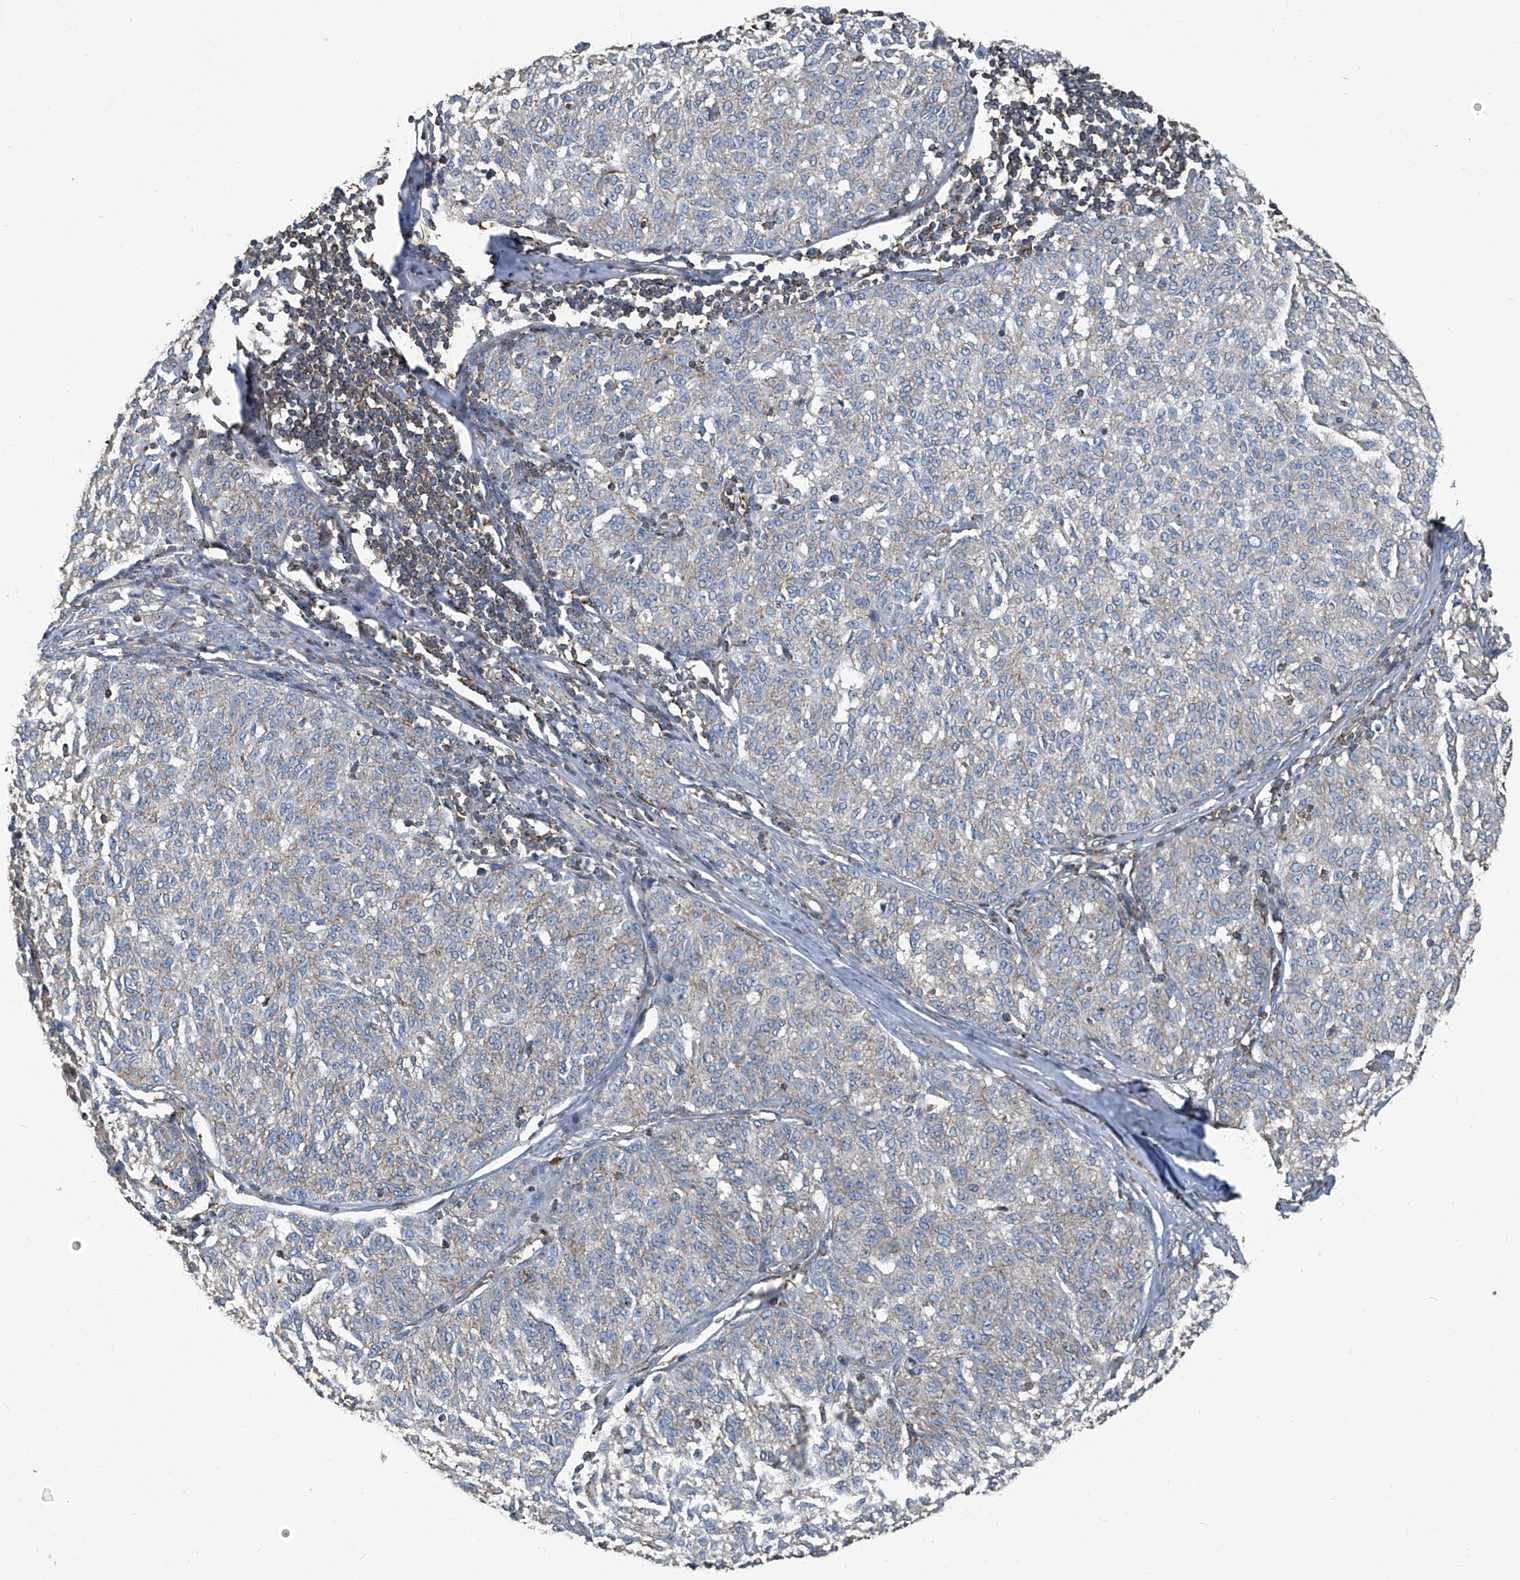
{"staining": {"intensity": "weak", "quantity": "<25%", "location": "cytoplasmic/membranous"}, "tissue": "melanoma", "cell_type": "Tumor cells", "image_type": "cancer", "snomed": [{"axis": "morphology", "description": "Malignant melanoma, NOS"}, {"axis": "topography", "description": "Skin"}], "caption": "Immunohistochemistry (IHC) micrograph of melanoma stained for a protein (brown), which reveals no staining in tumor cells.", "gene": "SEPTIN7", "patient": {"sex": "female", "age": 72}}